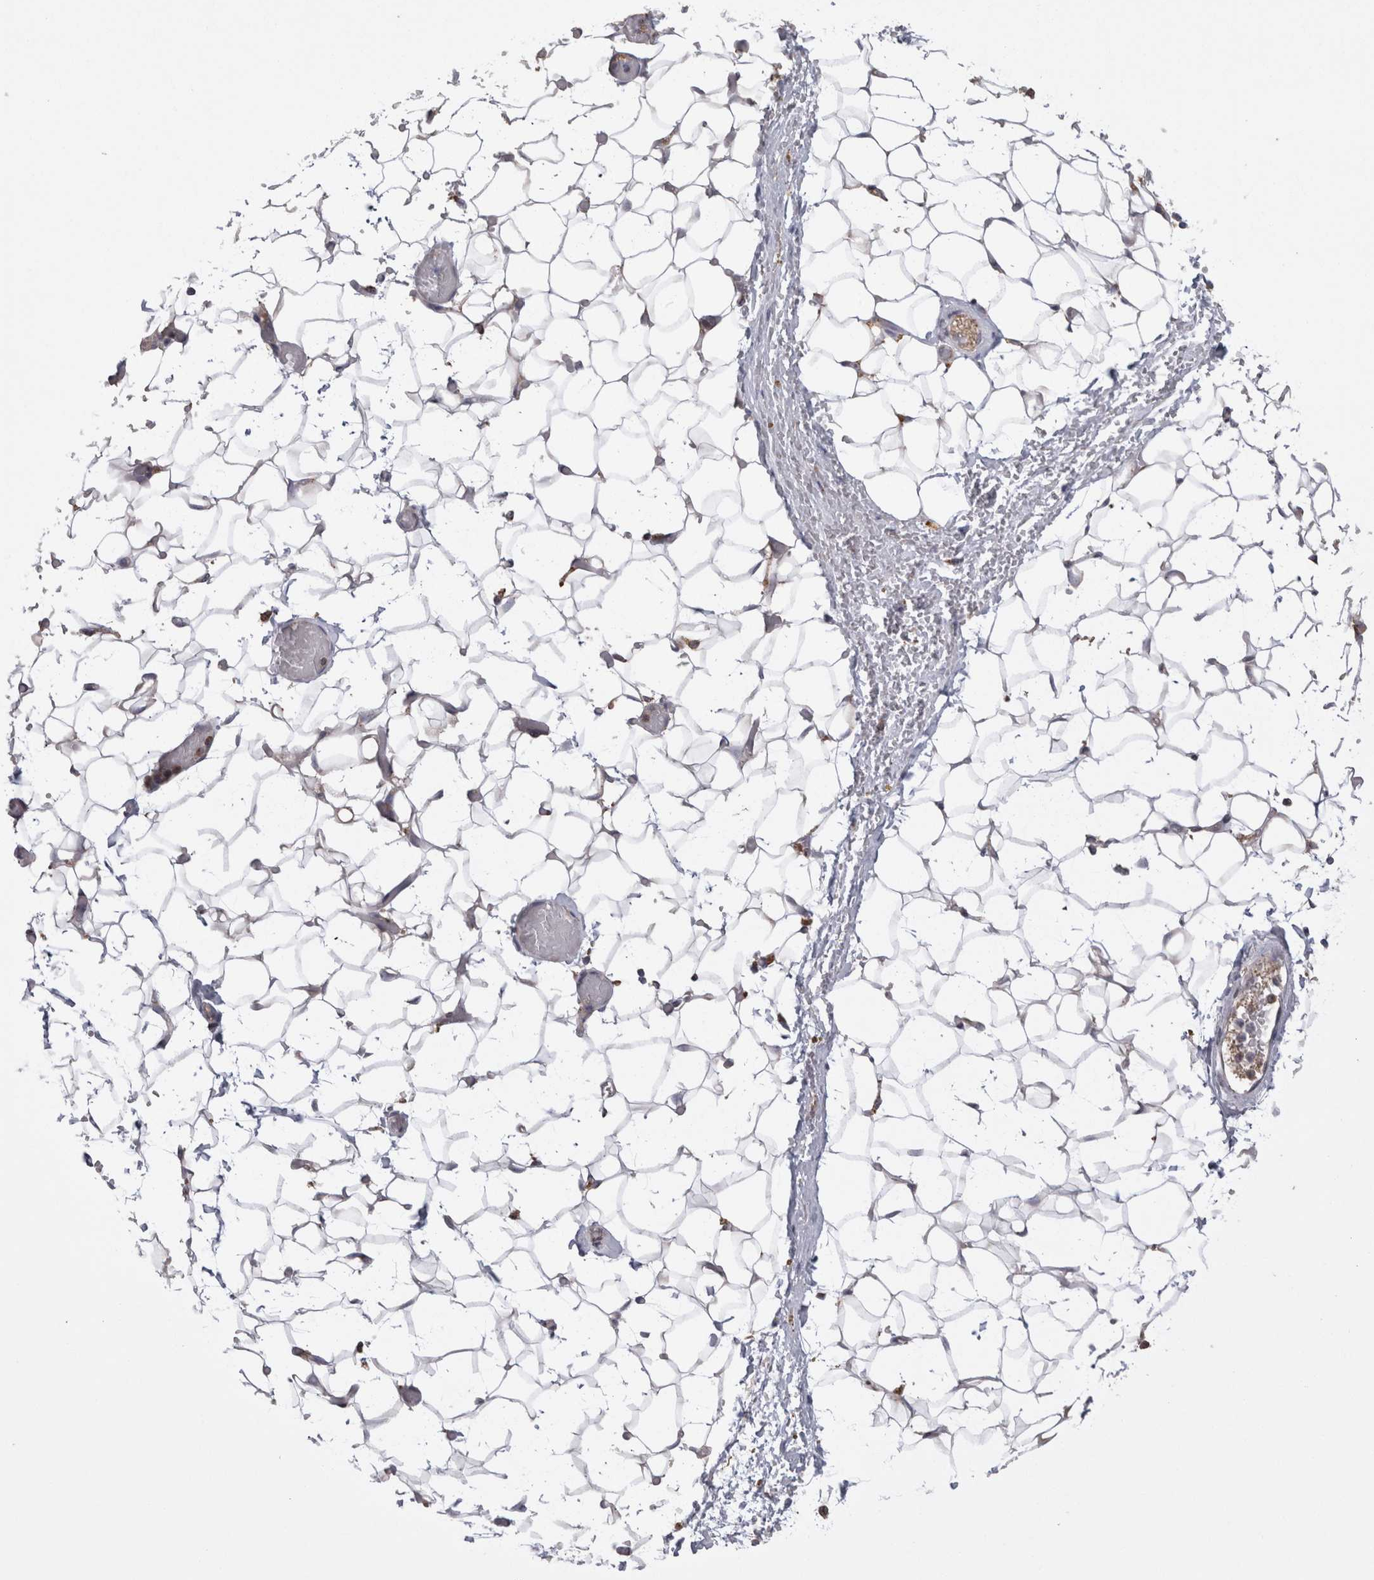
{"staining": {"intensity": "negative", "quantity": "none", "location": "none"}, "tissue": "adipose tissue", "cell_type": "Adipocytes", "image_type": "normal", "snomed": [{"axis": "morphology", "description": "Normal tissue, NOS"}, {"axis": "topography", "description": "Kidney"}, {"axis": "topography", "description": "Peripheral nerve tissue"}], "caption": "Micrograph shows no protein staining in adipocytes of benign adipose tissue. Nuclei are stained in blue.", "gene": "ZNF341", "patient": {"sex": "male", "age": 7}}